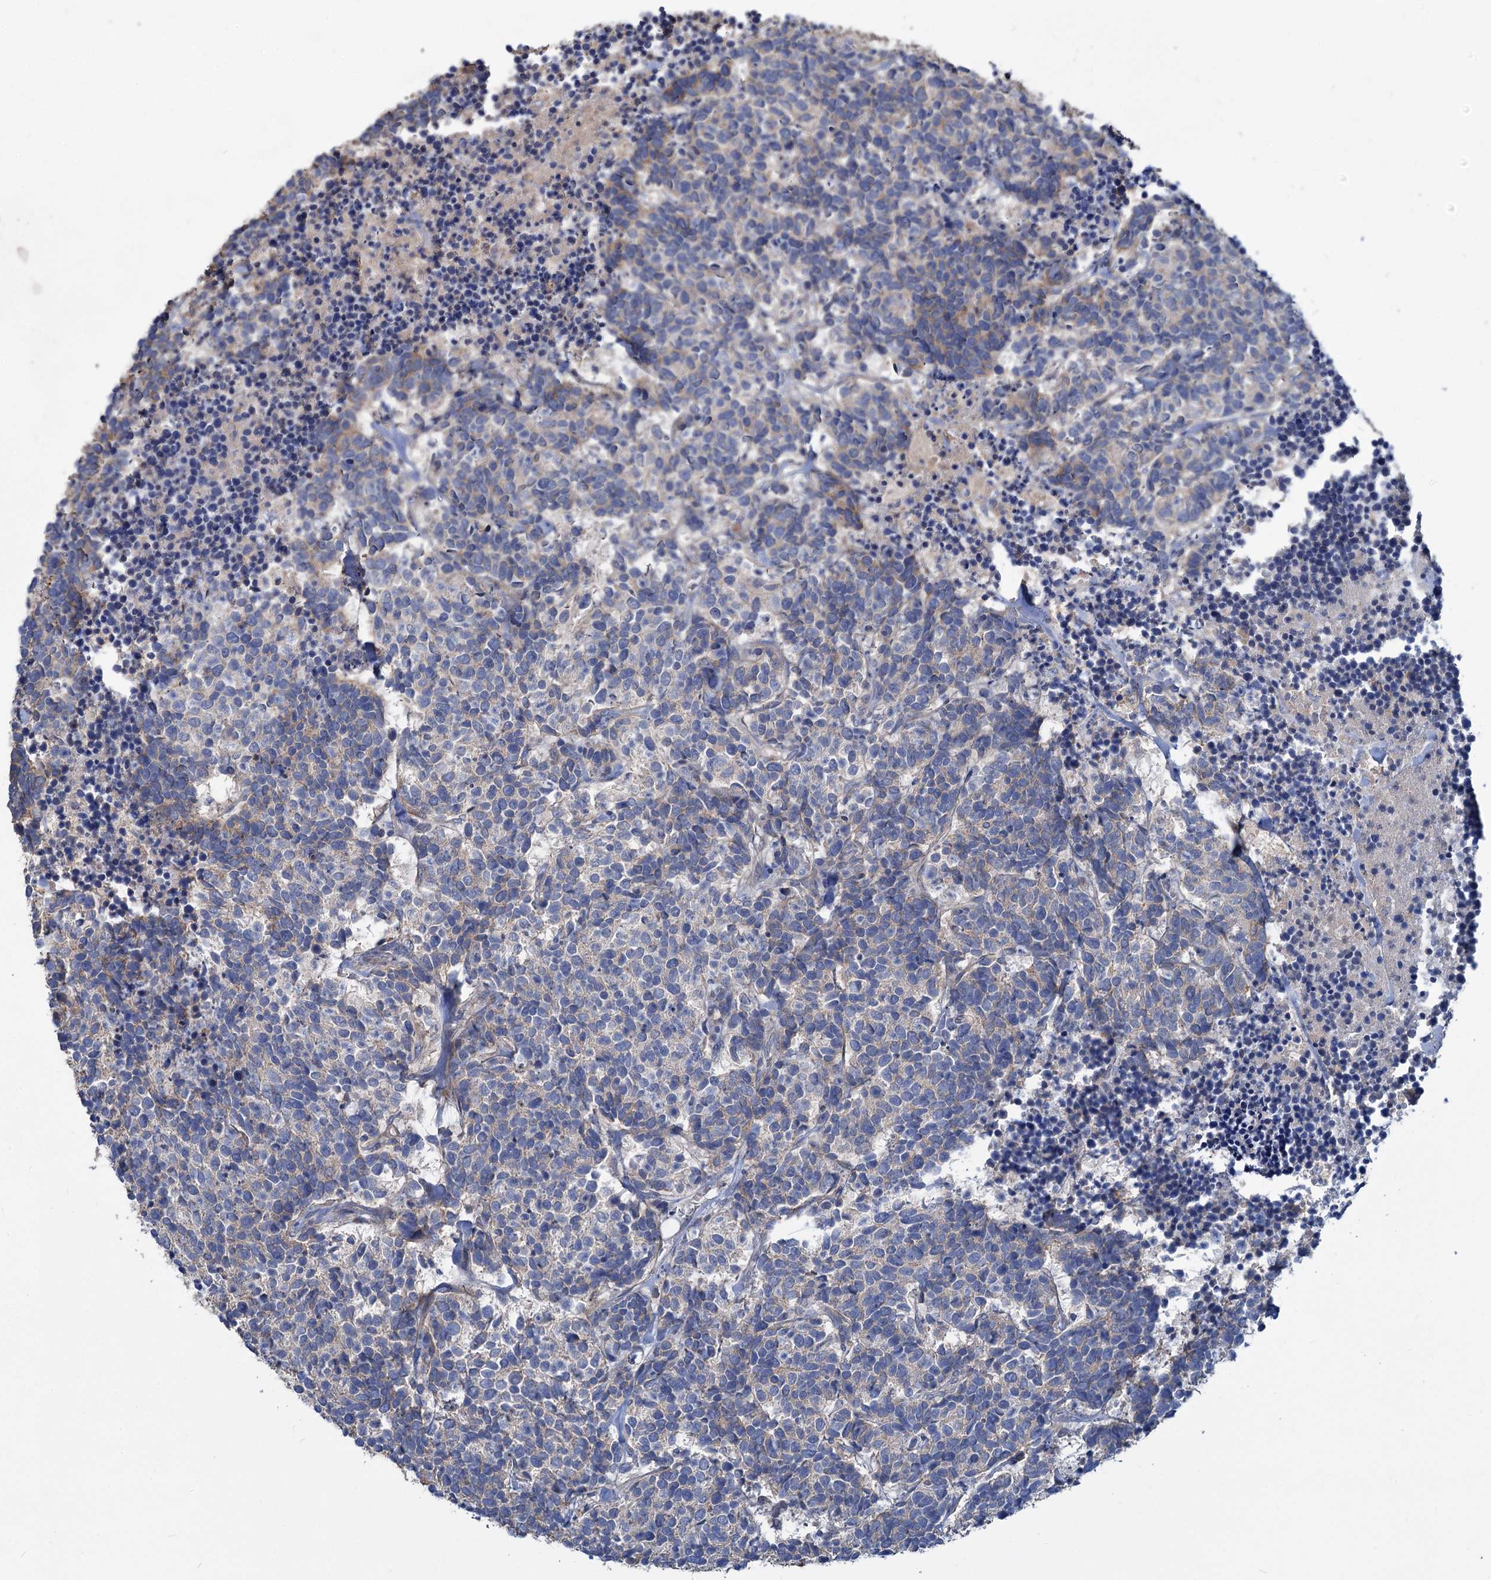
{"staining": {"intensity": "weak", "quantity": "25%-75%", "location": "cytoplasmic/membranous"}, "tissue": "carcinoid", "cell_type": "Tumor cells", "image_type": "cancer", "snomed": [{"axis": "morphology", "description": "Carcinoma, NOS"}, {"axis": "morphology", "description": "Carcinoid, malignant, NOS"}, {"axis": "topography", "description": "Urinary bladder"}], "caption": "Malignant carcinoid stained with a brown dye demonstrates weak cytoplasmic/membranous positive expression in approximately 25%-75% of tumor cells.", "gene": "URAD", "patient": {"sex": "male", "age": 57}}